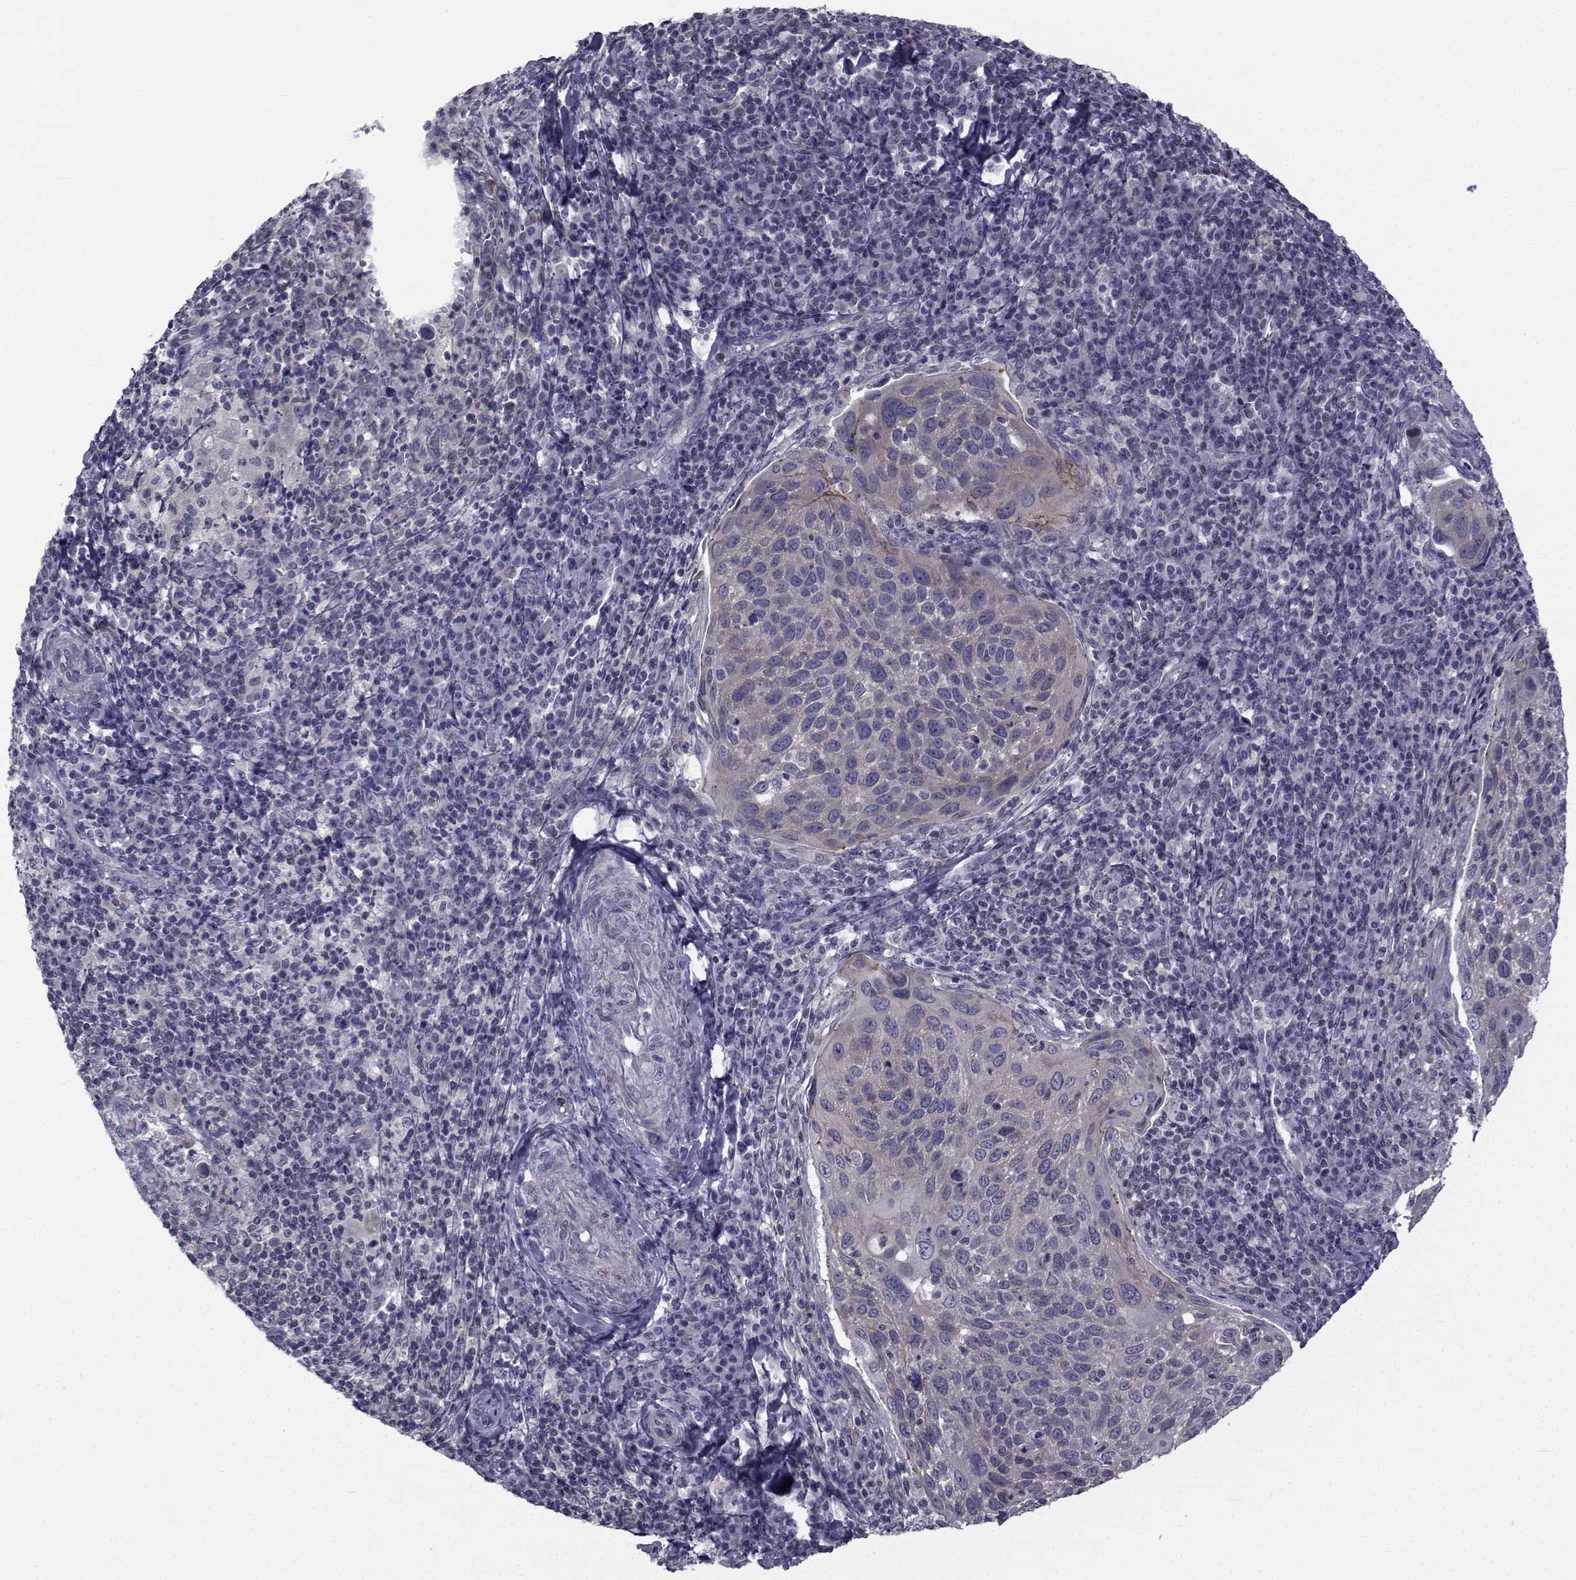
{"staining": {"intensity": "strong", "quantity": "<25%", "location": "cytoplasmic/membranous"}, "tissue": "cervical cancer", "cell_type": "Tumor cells", "image_type": "cancer", "snomed": [{"axis": "morphology", "description": "Squamous cell carcinoma, NOS"}, {"axis": "topography", "description": "Cervix"}], "caption": "High-power microscopy captured an IHC micrograph of cervical squamous cell carcinoma, revealing strong cytoplasmic/membranous expression in about <25% of tumor cells.", "gene": "SLC30A10", "patient": {"sex": "female", "age": 54}}